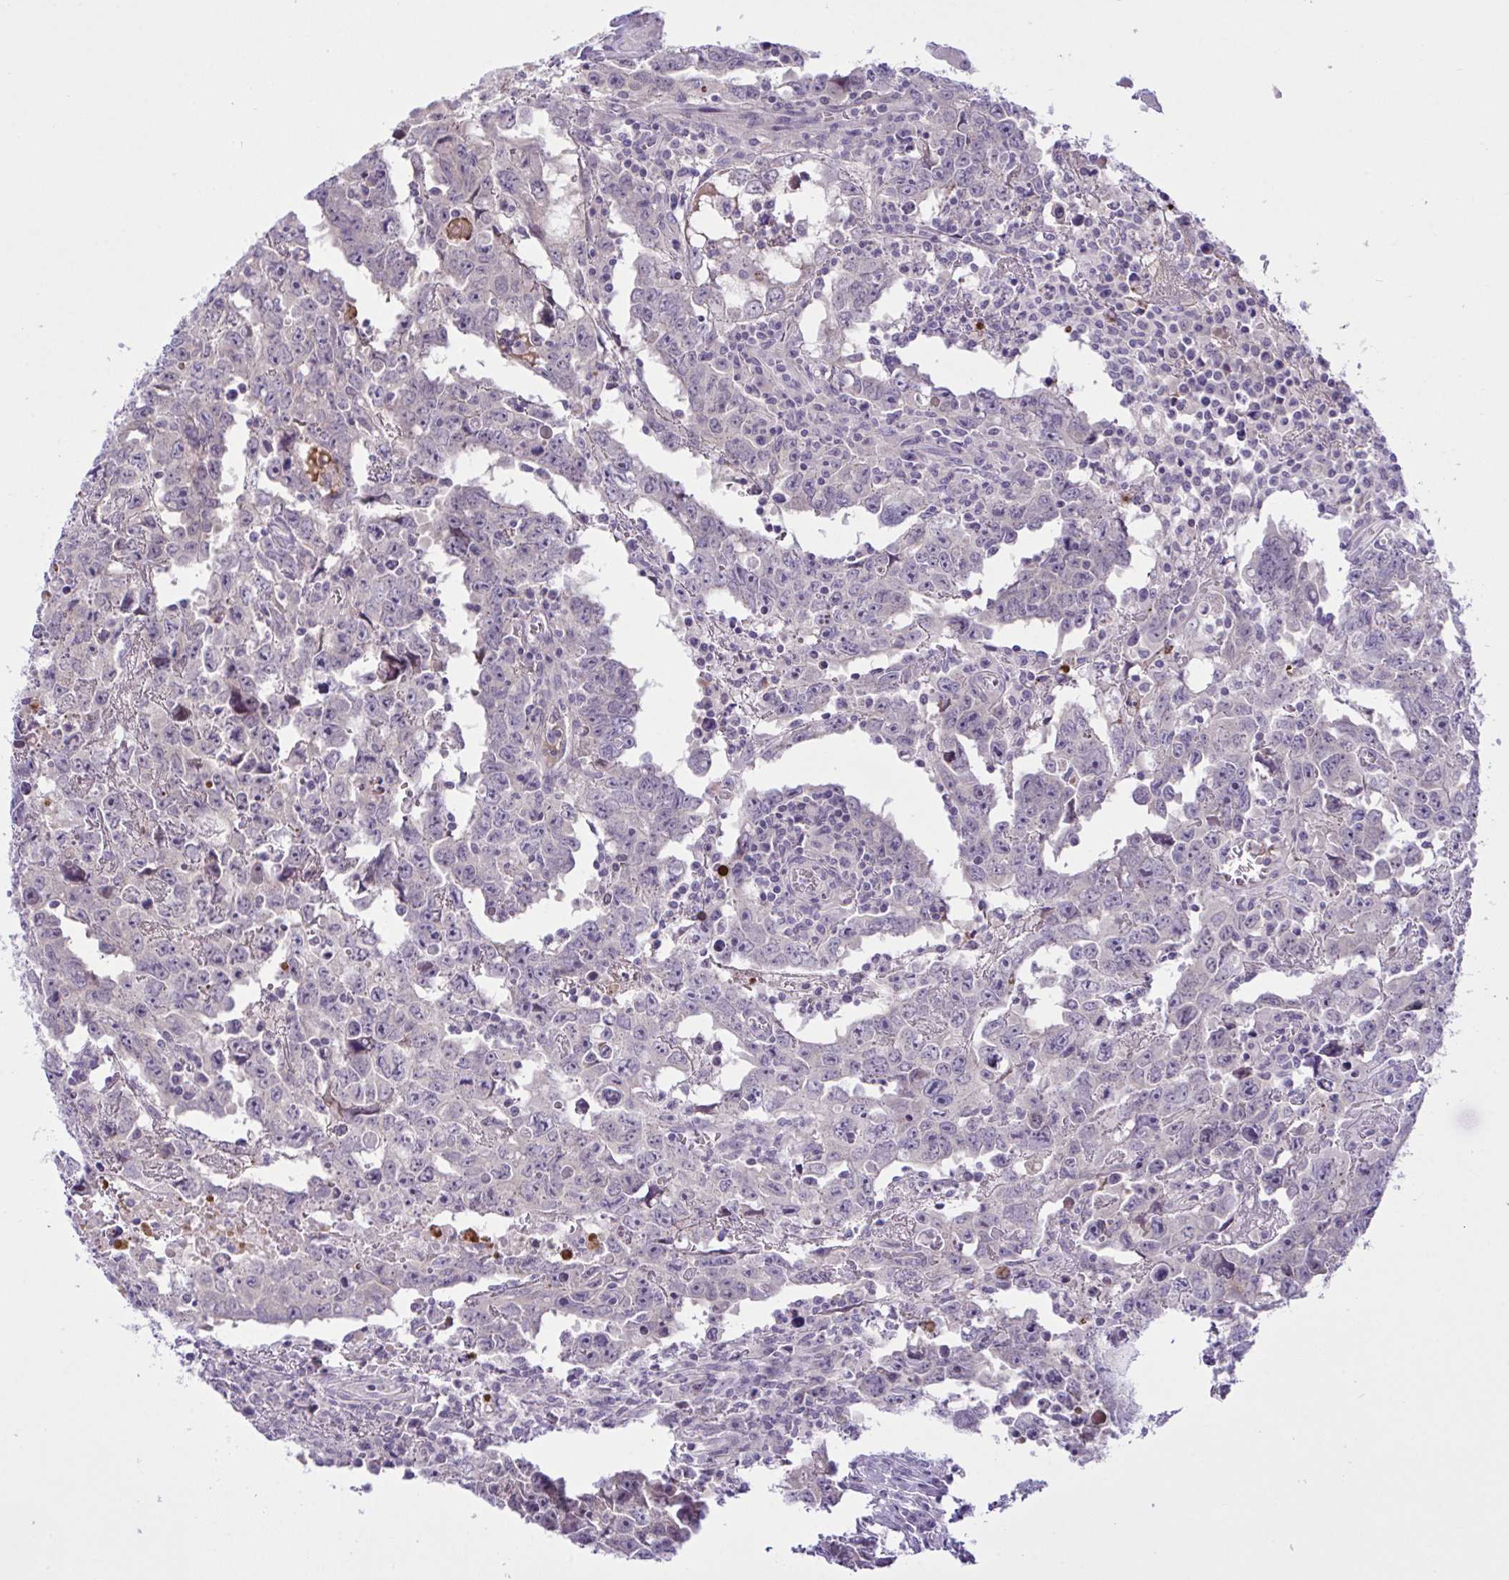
{"staining": {"intensity": "negative", "quantity": "none", "location": "none"}, "tissue": "testis cancer", "cell_type": "Tumor cells", "image_type": "cancer", "snomed": [{"axis": "morphology", "description": "Carcinoma, Embryonal, NOS"}, {"axis": "topography", "description": "Testis"}], "caption": "A high-resolution micrograph shows IHC staining of testis embryonal carcinoma, which exhibits no significant positivity in tumor cells.", "gene": "SYNPO2L", "patient": {"sex": "male", "age": 22}}